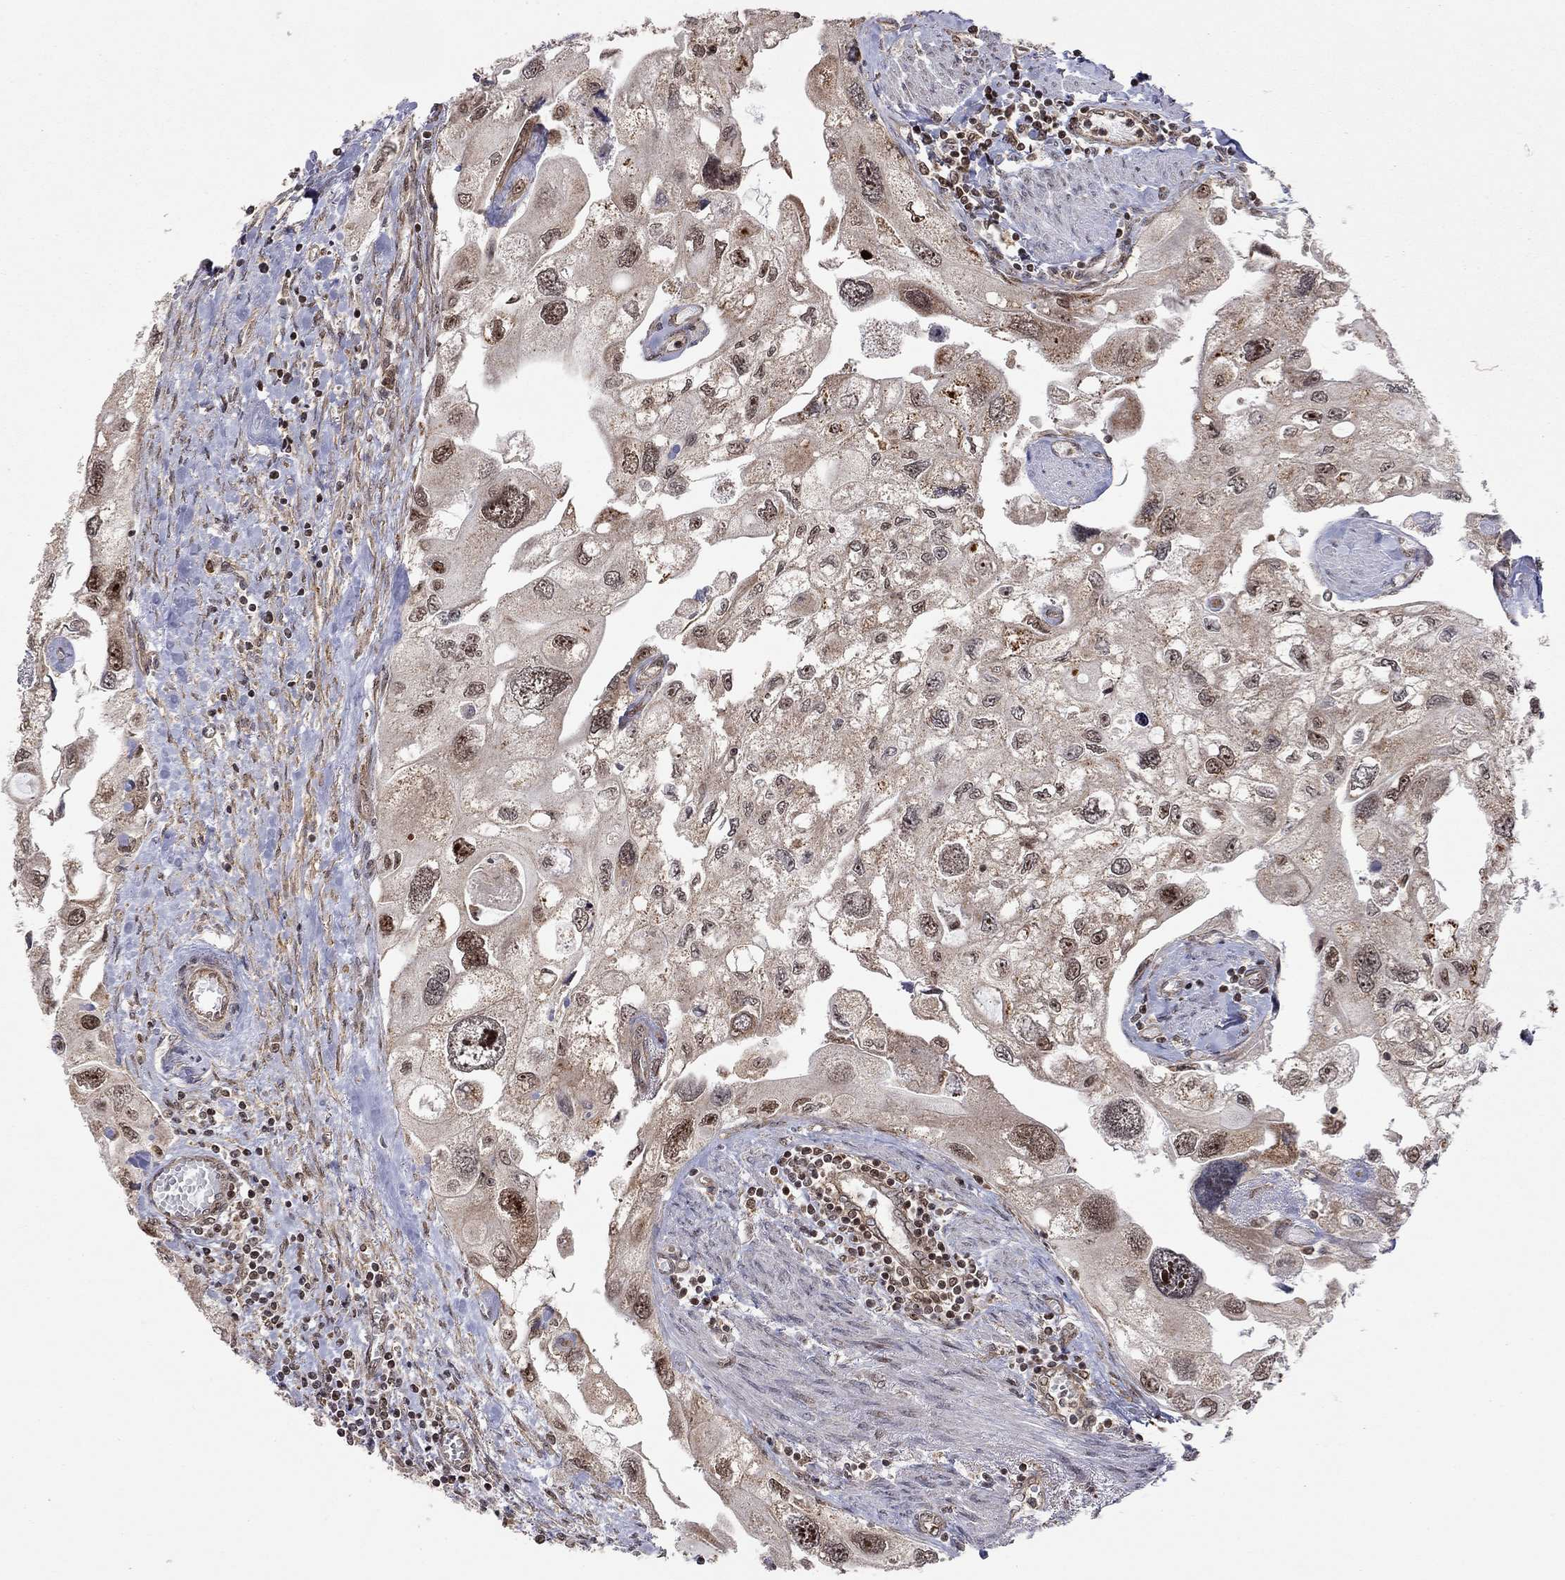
{"staining": {"intensity": "moderate", "quantity": "<25%", "location": "nuclear"}, "tissue": "urothelial cancer", "cell_type": "Tumor cells", "image_type": "cancer", "snomed": [{"axis": "morphology", "description": "Urothelial carcinoma, High grade"}, {"axis": "topography", "description": "Urinary bladder"}], "caption": "Immunohistochemical staining of human urothelial carcinoma (high-grade) displays moderate nuclear protein staining in approximately <25% of tumor cells. Using DAB (brown) and hematoxylin (blue) stains, captured at high magnification using brightfield microscopy.", "gene": "TDP1", "patient": {"sex": "male", "age": 59}}